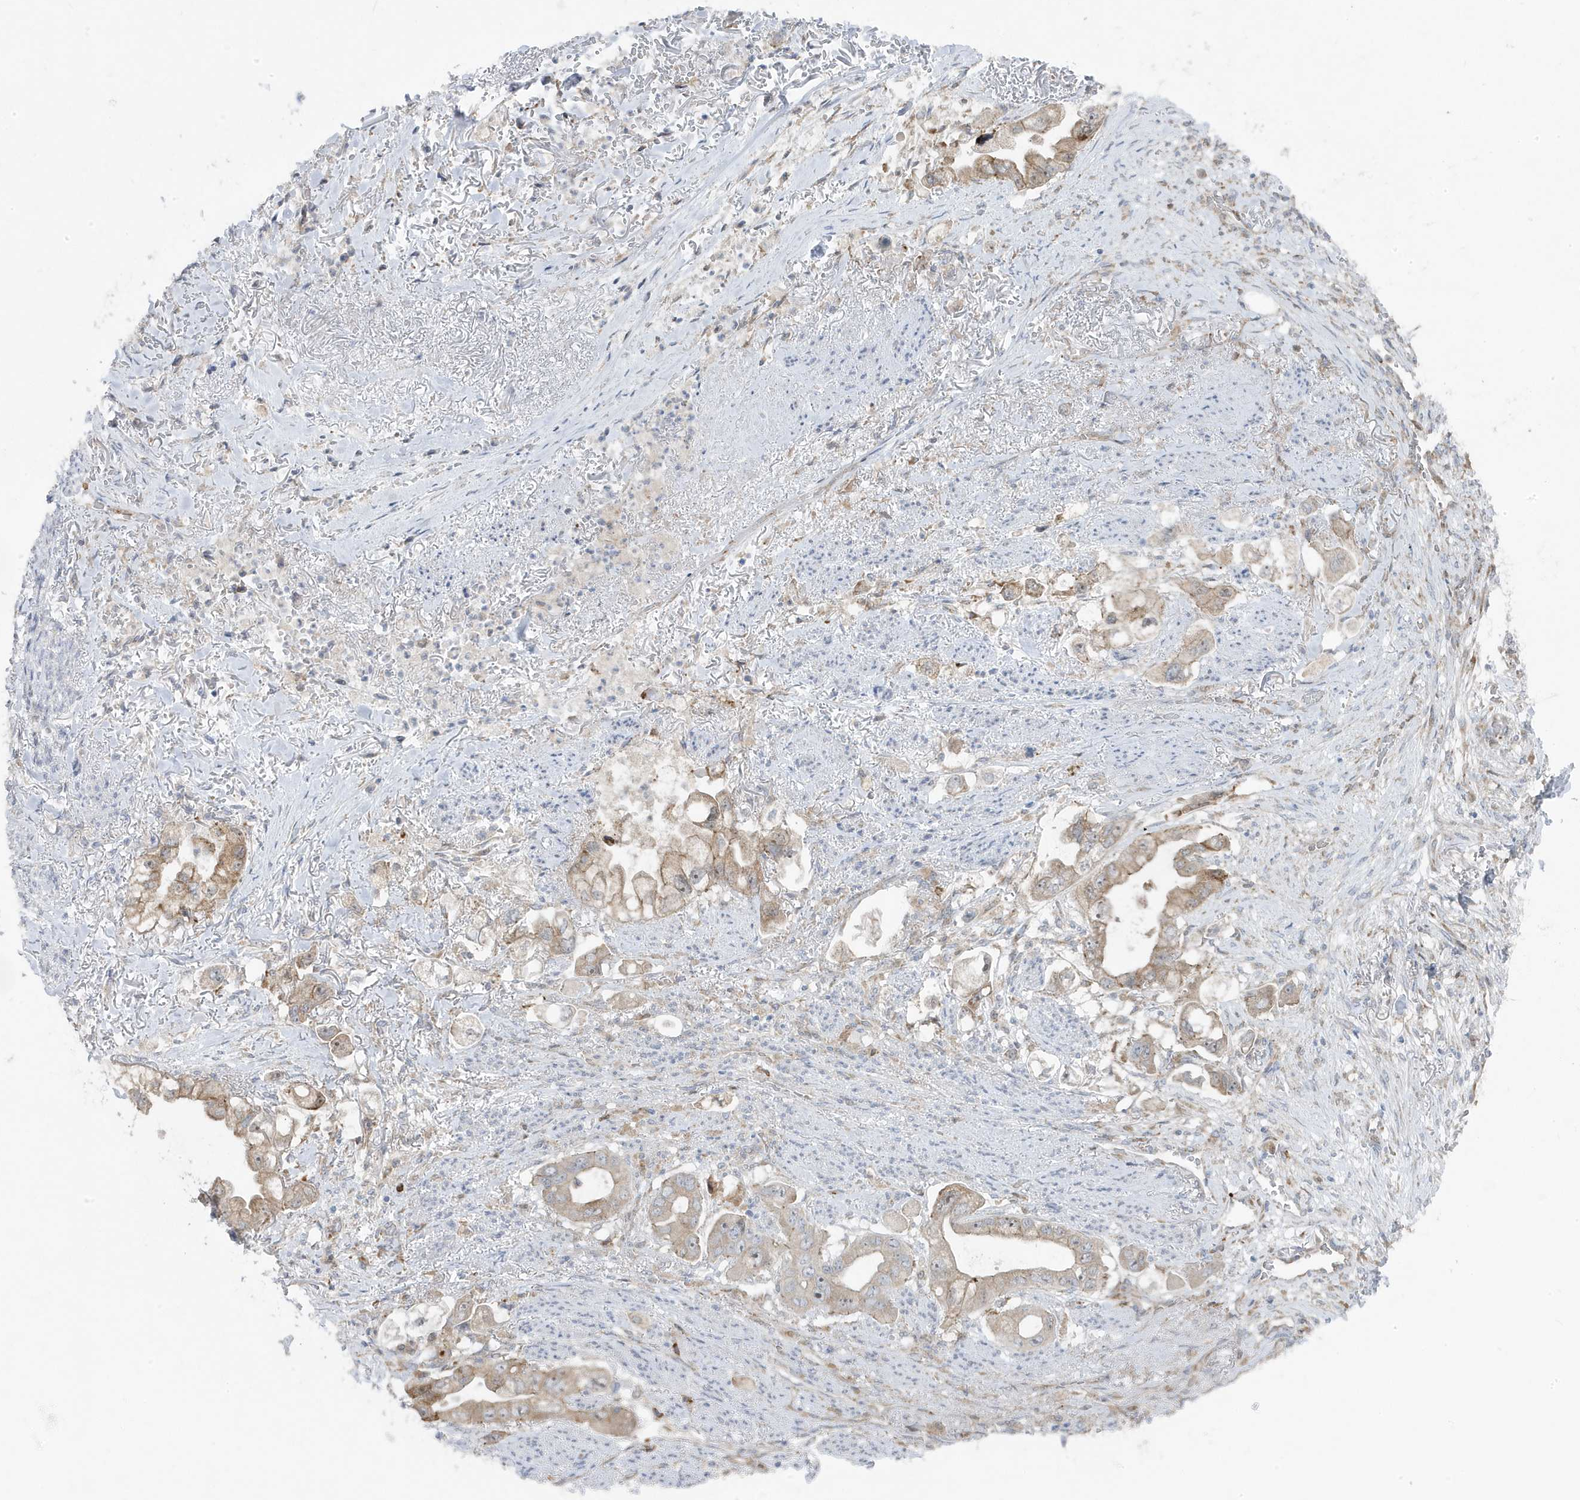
{"staining": {"intensity": "weak", "quantity": "25%-75%", "location": "cytoplasmic/membranous"}, "tissue": "stomach cancer", "cell_type": "Tumor cells", "image_type": "cancer", "snomed": [{"axis": "morphology", "description": "Adenocarcinoma, NOS"}, {"axis": "topography", "description": "Stomach"}], "caption": "Stomach cancer stained with a brown dye demonstrates weak cytoplasmic/membranous positive staining in approximately 25%-75% of tumor cells.", "gene": "ZNF654", "patient": {"sex": "male", "age": 62}}